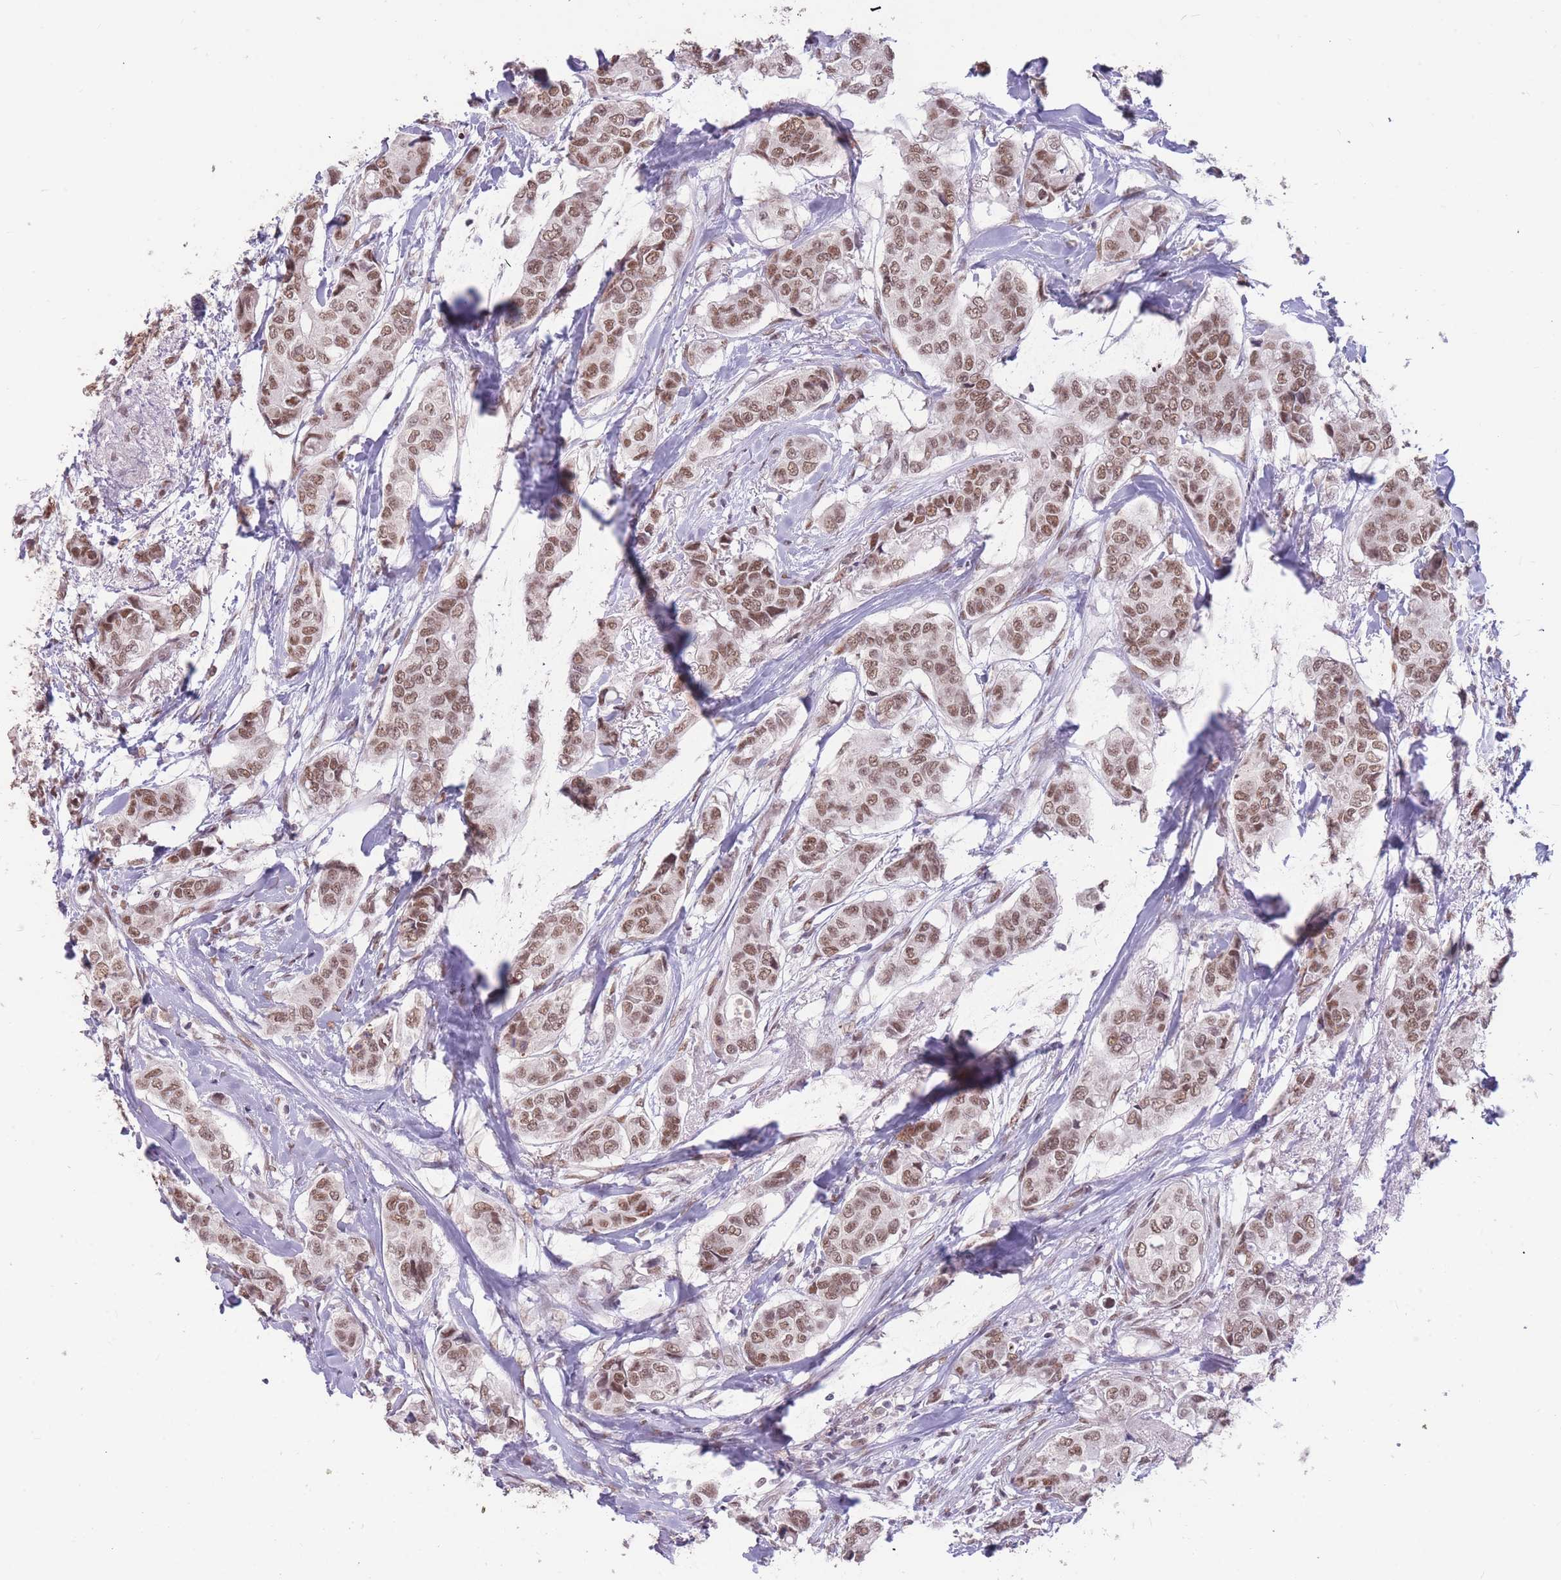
{"staining": {"intensity": "moderate", "quantity": ">75%", "location": "nuclear"}, "tissue": "breast cancer", "cell_type": "Tumor cells", "image_type": "cancer", "snomed": [{"axis": "morphology", "description": "Lobular carcinoma"}, {"axis": "topography", "description": "Breast"}], "caption": "Breast cancer (lobular carcinoma) was stained to show a protein in brown. There is medium levels of moderate nuclear staining in about >75% of tumor cells.", "gene": "HNRNPUL1", "patient": {"sex": "female", "age": 51}}